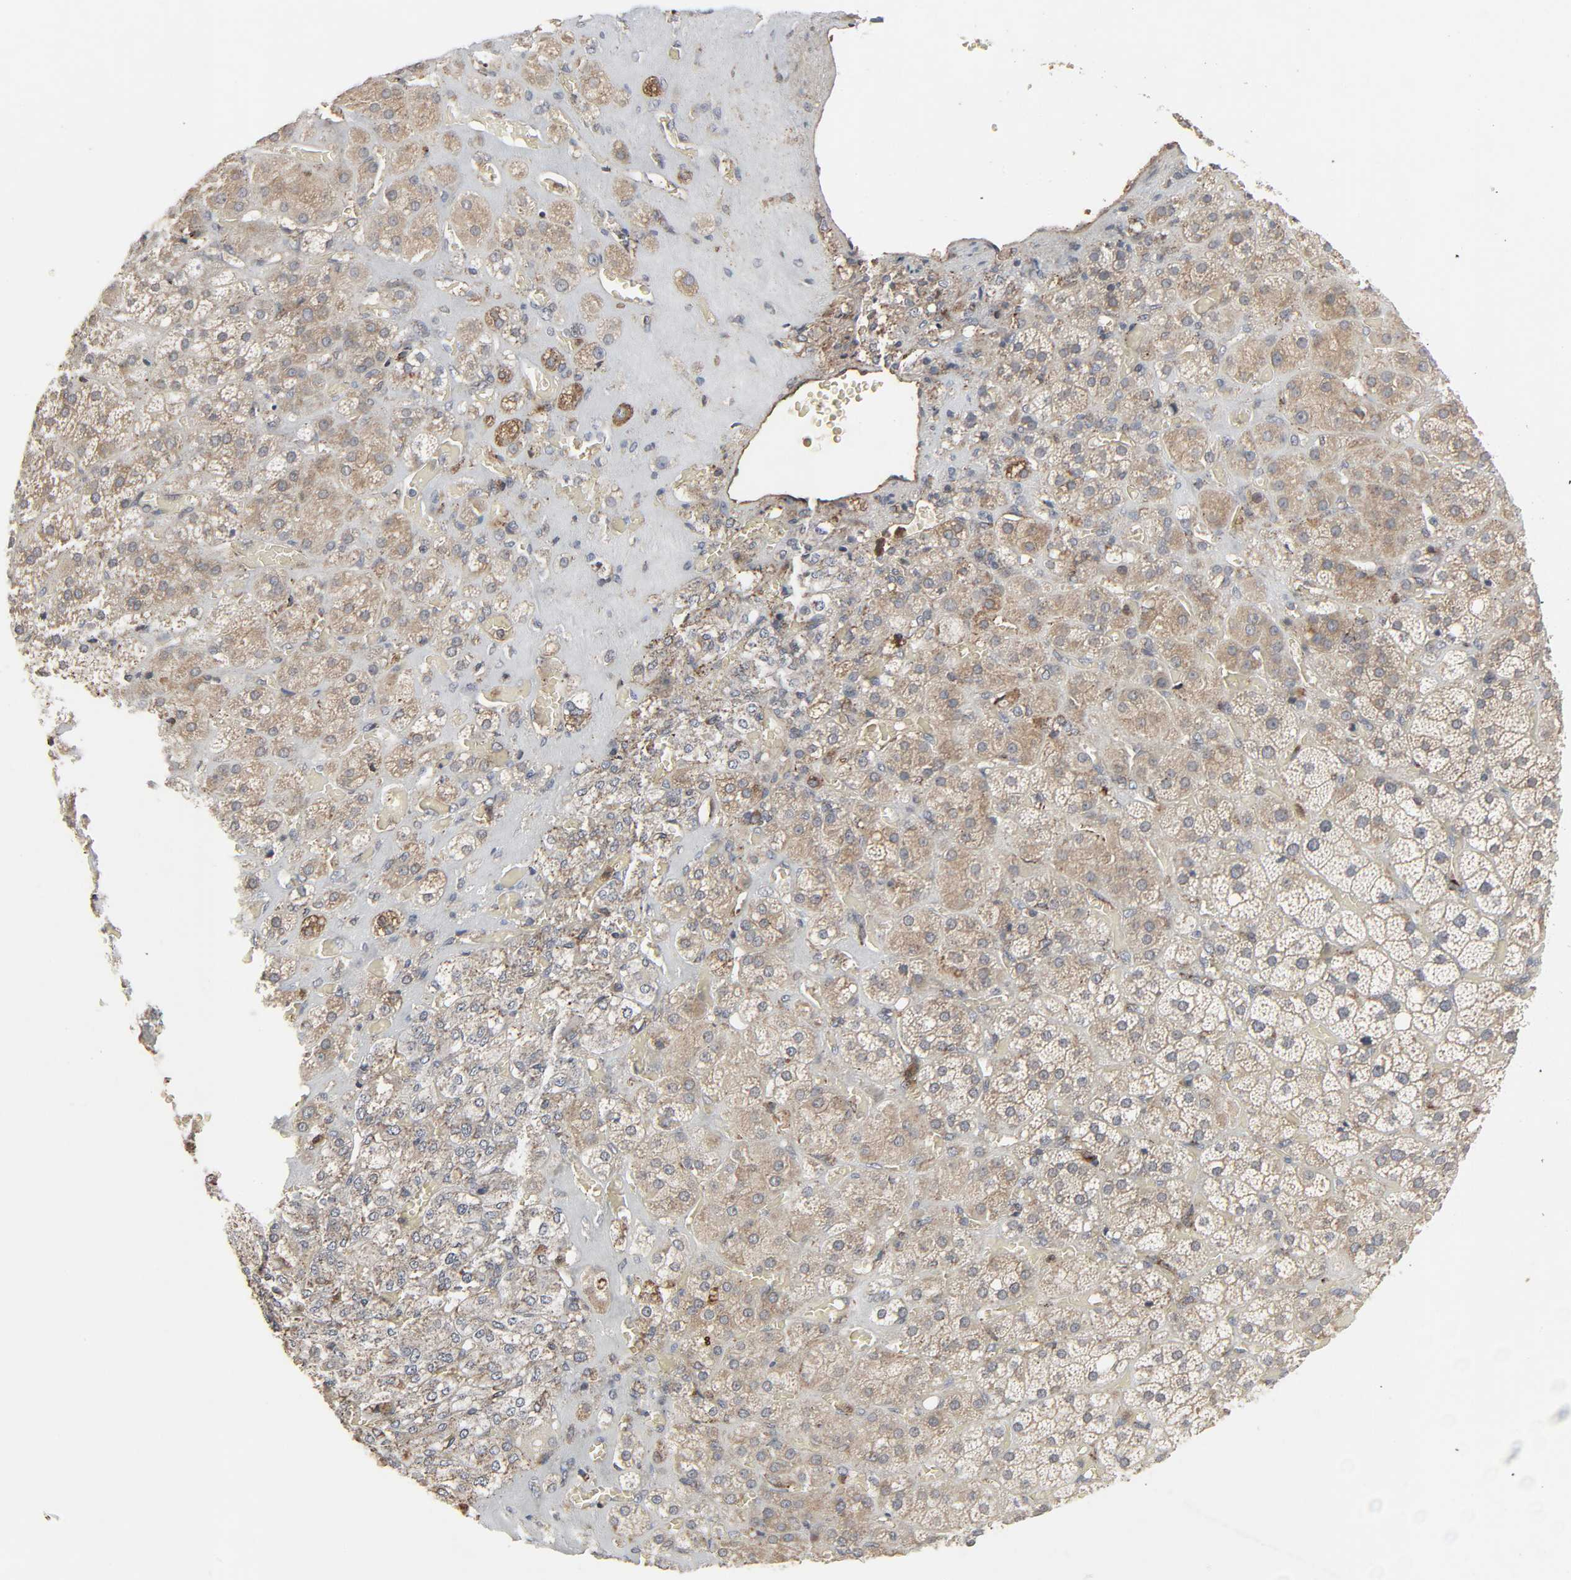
{"staining": {"intensity": "weak", "quantity": "25%-75%", "location": "cytoplasmic/membranous"}, "tissue": "adrenal gland", "cell_type": "Glandular cells", "image_type": "normal", "snomed": [{"axis": "morphology", "description": "Normal tissue, NOS"}, {"axis": "topography", "description": "Adrenal gland"}], "caption": "Immunohistochemical staining of benign human adrenal gland demonstrates weak cytoplasmic/membranous protein expression in about 25%-75% of glandular cells.", "gene": "ADCY4", "patient": {"sex": "female", "age": 71}}